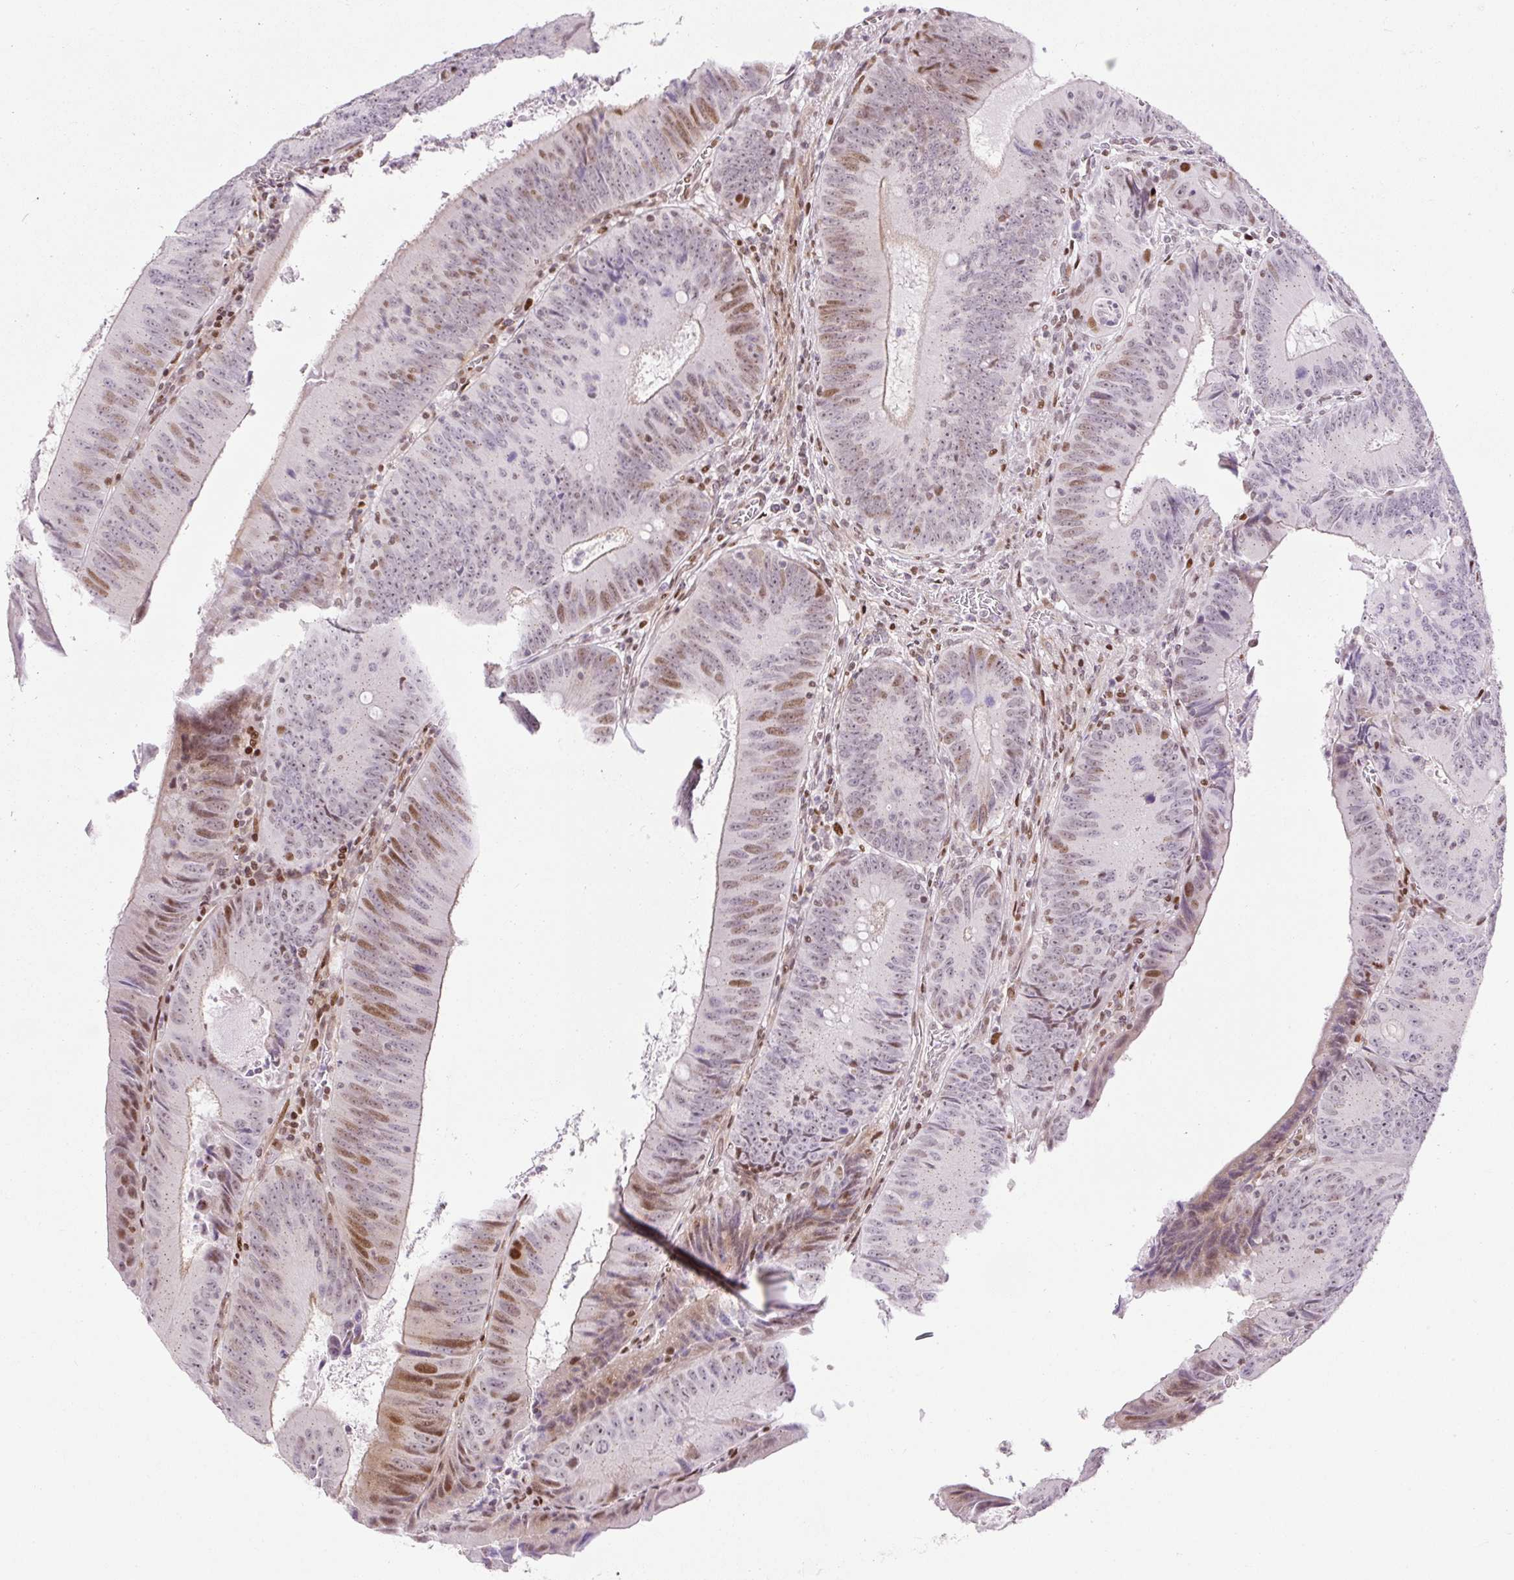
{"staining": {"intensity": "moderate", "quantity": "25%-75%", "location": "nuclear"}, "tissue": "colorectal cancer", "cell_type": "Tumor cells", "image_type": "cancer", "snomed": [{"axis": "morphology", "description": "Adenocarcinoma, NOS"}, {"axis": "topography", "description": "Rectum"}], "caption": "DAB (3,3'-diaminobenzidine) immunohistochemical staining of human colorectal adenocarcinoma exhibits moderate nuclear protein positivity in approximately 25%-75% of tumor cells. (IHC, brightfield microscopy, high magnification).", "gene": "RIPPLY3", "patient": {"sex": "female", "age": 72}}